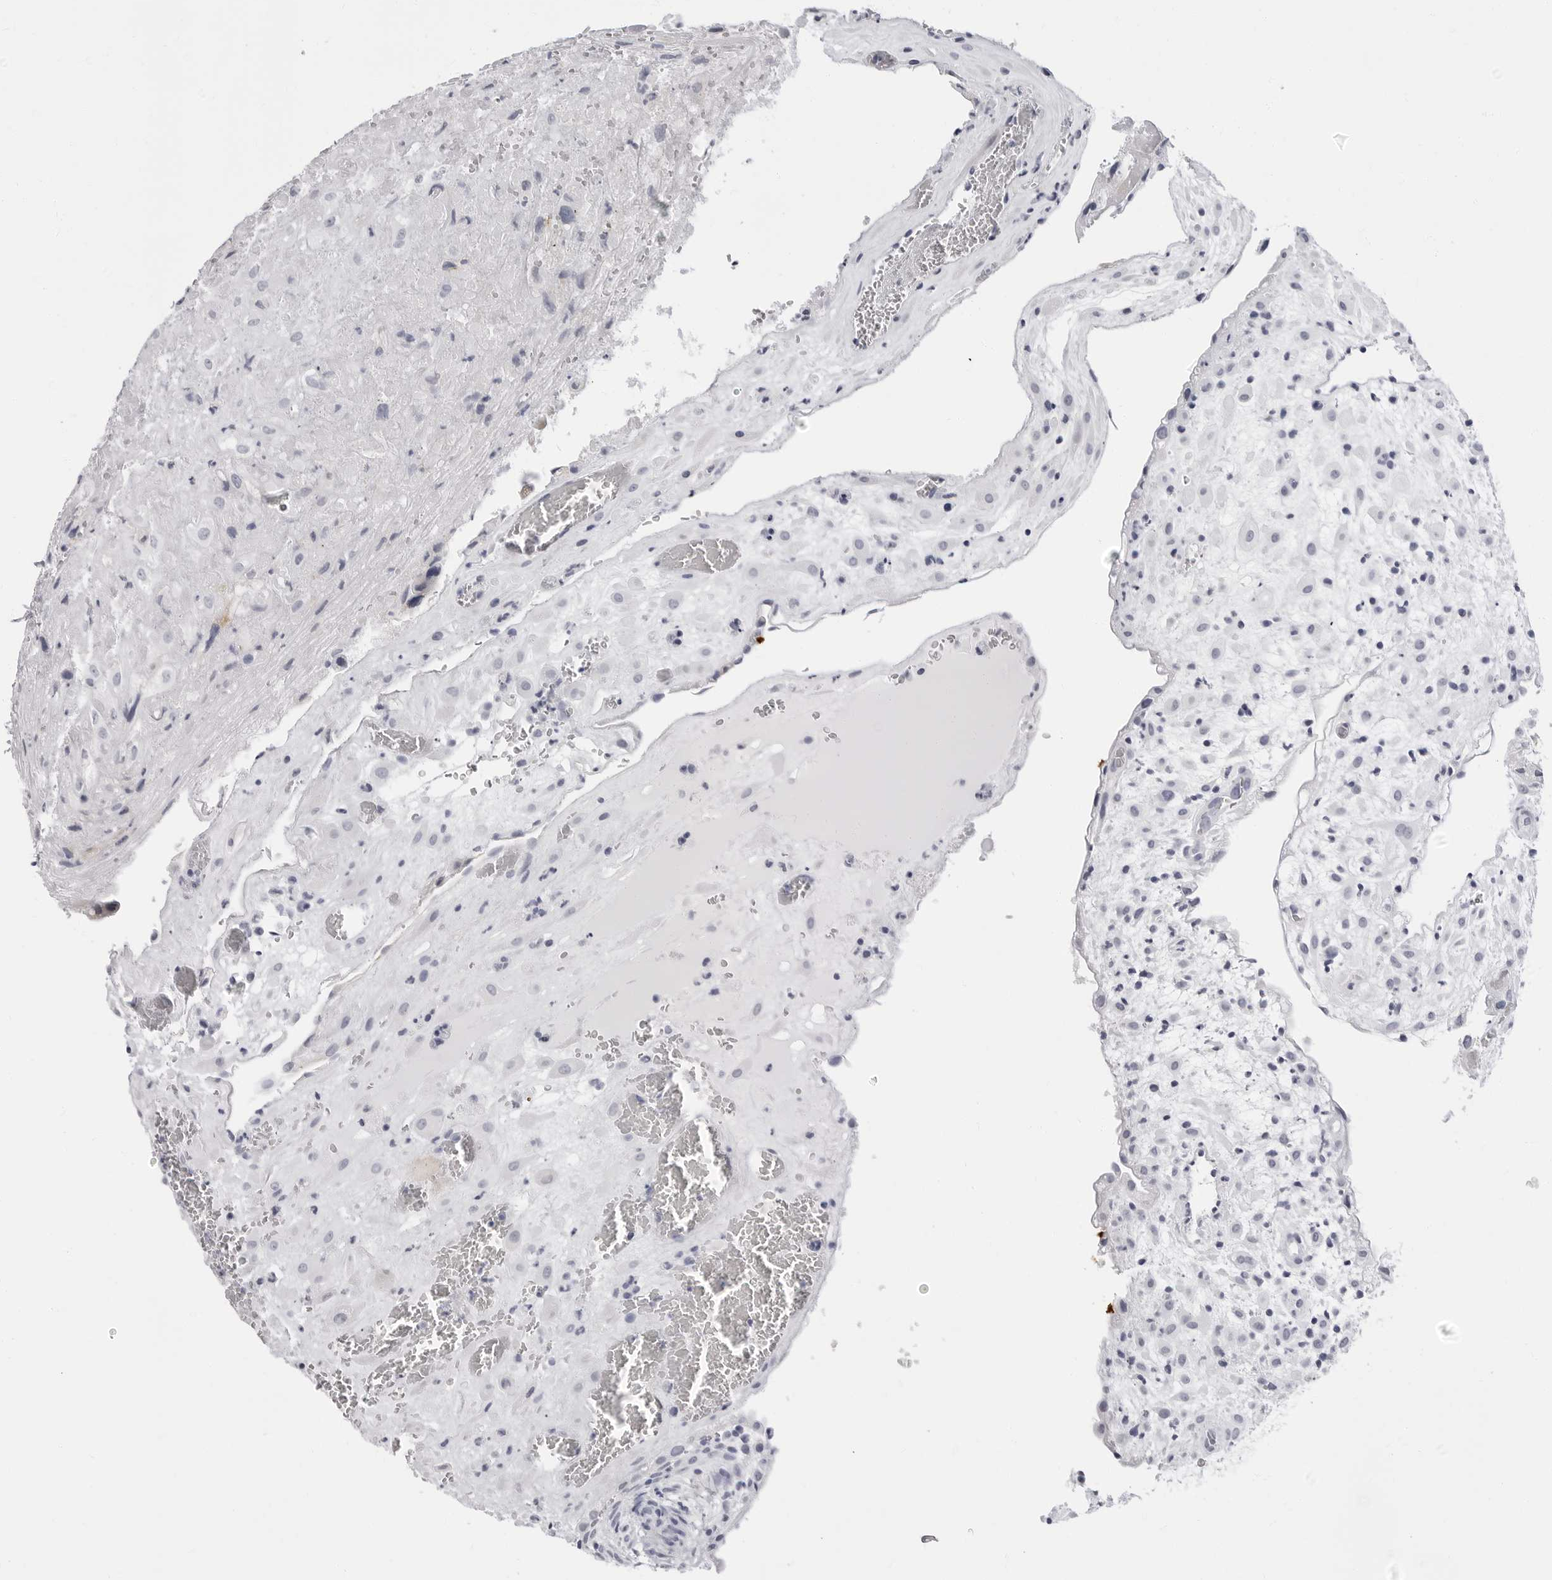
{"staining": {"intensity": "negative", "quantity": "none", "location": "none"}, "tissue": "placenta", "cell_type": "Decidual cells", "image_type": "normal", "snomed": [{"axis": "morphology", "description": "Normal tissue, NOS"}, {"axis": "topography", "description": "Placenta"}], "caption": "An IHC photomicrograph of unremarkable placenta is shown. There is no staining in decidual cells of placenta.", "gene": "ERICH3", "patient": {"sex": "female", "age": 35}}